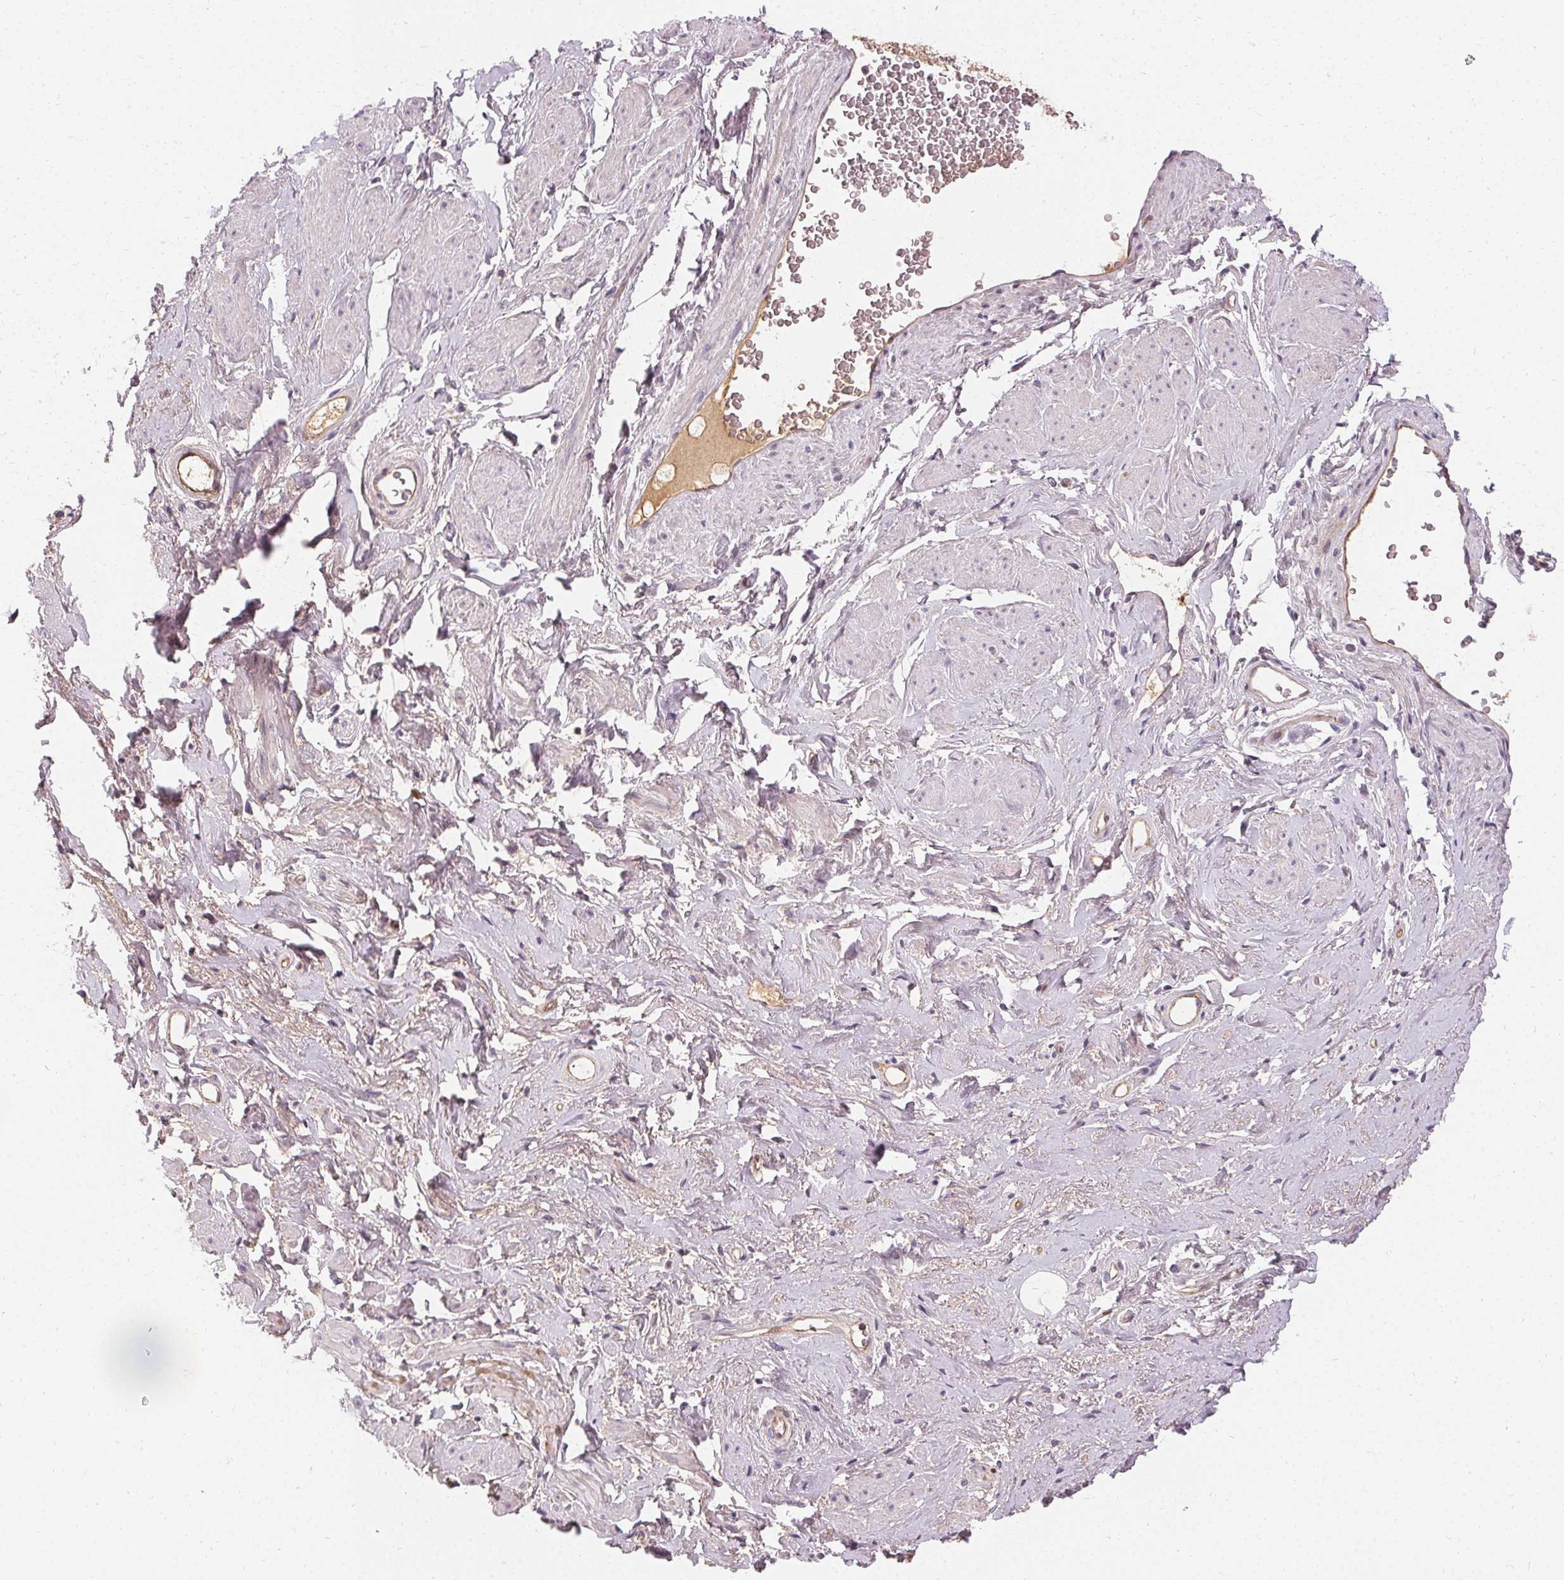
{"staining": {"intensity": "negative", "quantity": "none", "location": "none"}, "tissue": "soft tissue", "cell_type": "Fibroblasts", "image_type": "normal", "snomed": [{"axis": "morphology", "description": "Normal tissue, NOS"}, {"axis": "topography", "description": "Vagina"}, {"axis": "topography", "description": "Peripheral nerve tissue"}], "caption": "Immunohistochemistry (IHC) of benign human soft tissue demonstrates no positivity in fibroblasts. Brightfield microscopy of immunohistochemistry stained with DAB (brown) and hematoxylin (blue), captured at high magnification.", "gene": "APLP1", "patient": {"sex": "female", "age": 71}}